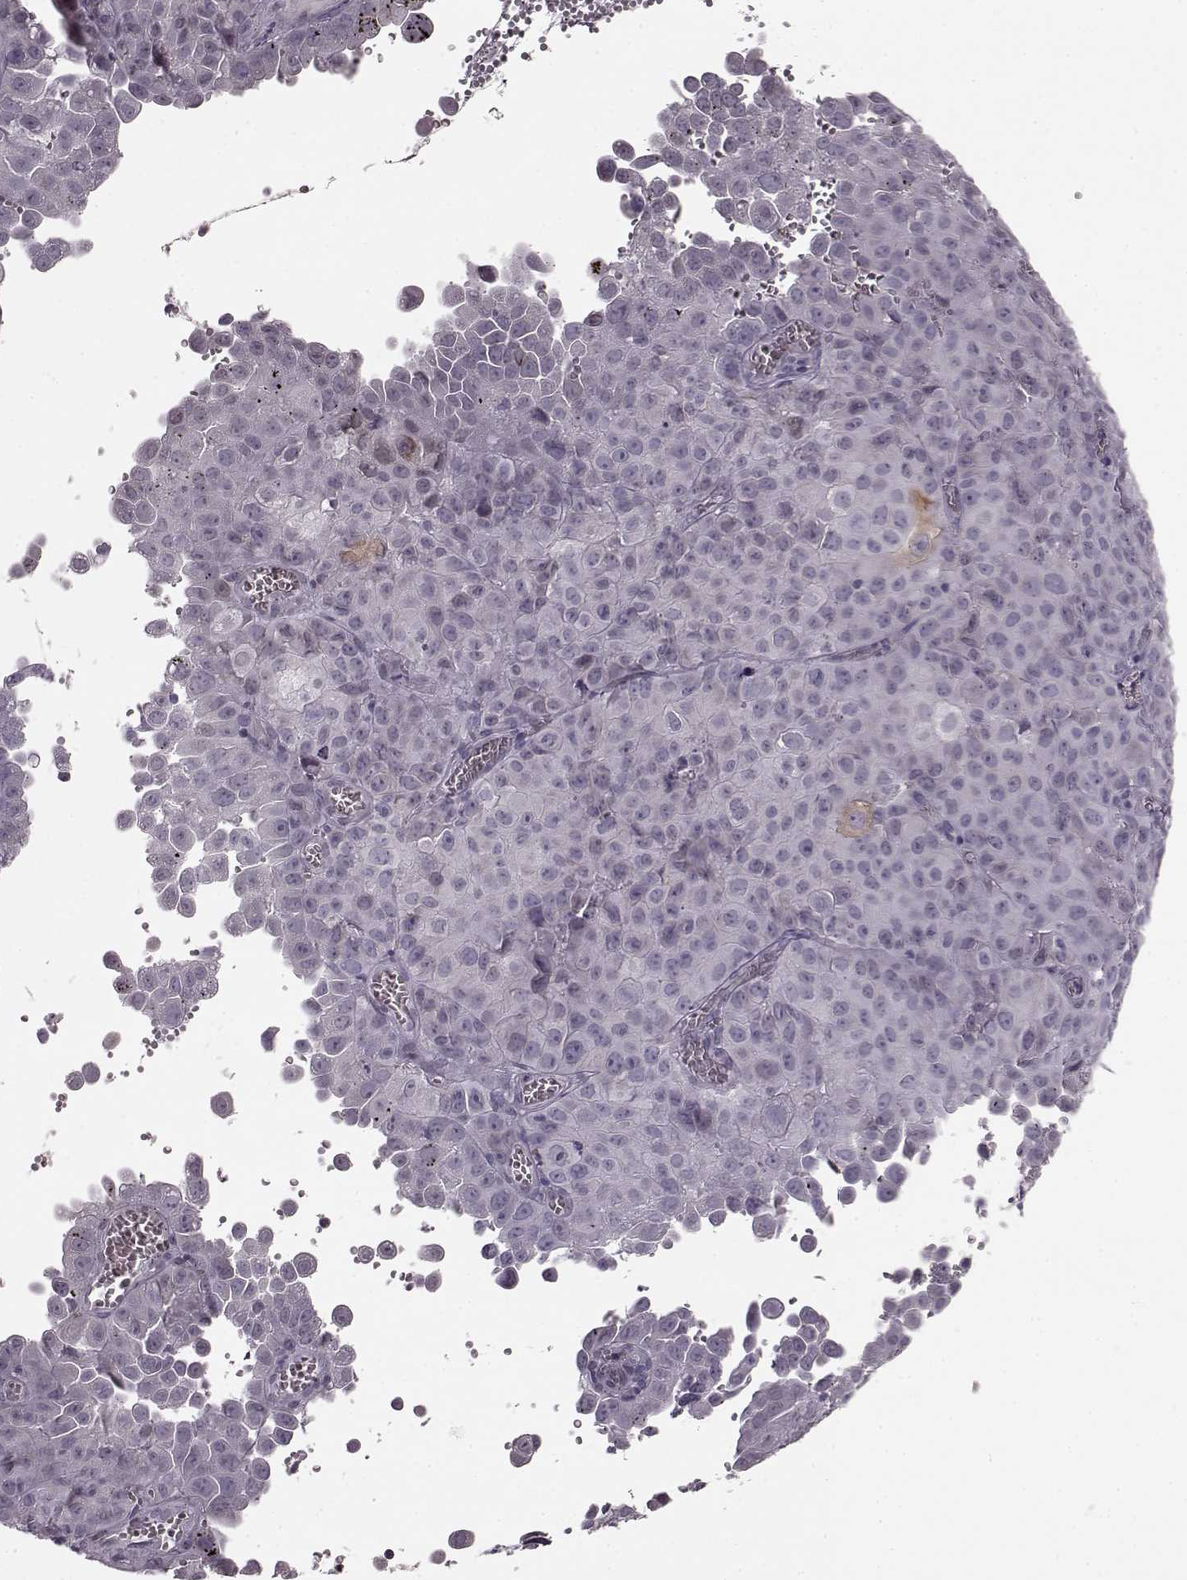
{"staining": {"intensity": "negative", "quantity": "none", "location": "none"}, "tissue": "cervical cancer", "cell_type": "Tumor cells", "image_type": "cancer", "snomed": [{"axis": "morphology", "description": "Squamous cell carcinoma, NOS"}, {"axis": "topography", "description": "Cervix"}], "caption": "IHC histopathology image of human squamous cell carcinoma (cervical) stained for a protein (brown), which shows no positivity in tumor cells.", "gene": "TCHHL1", "patient": {"sex": "female", "age": 55}}